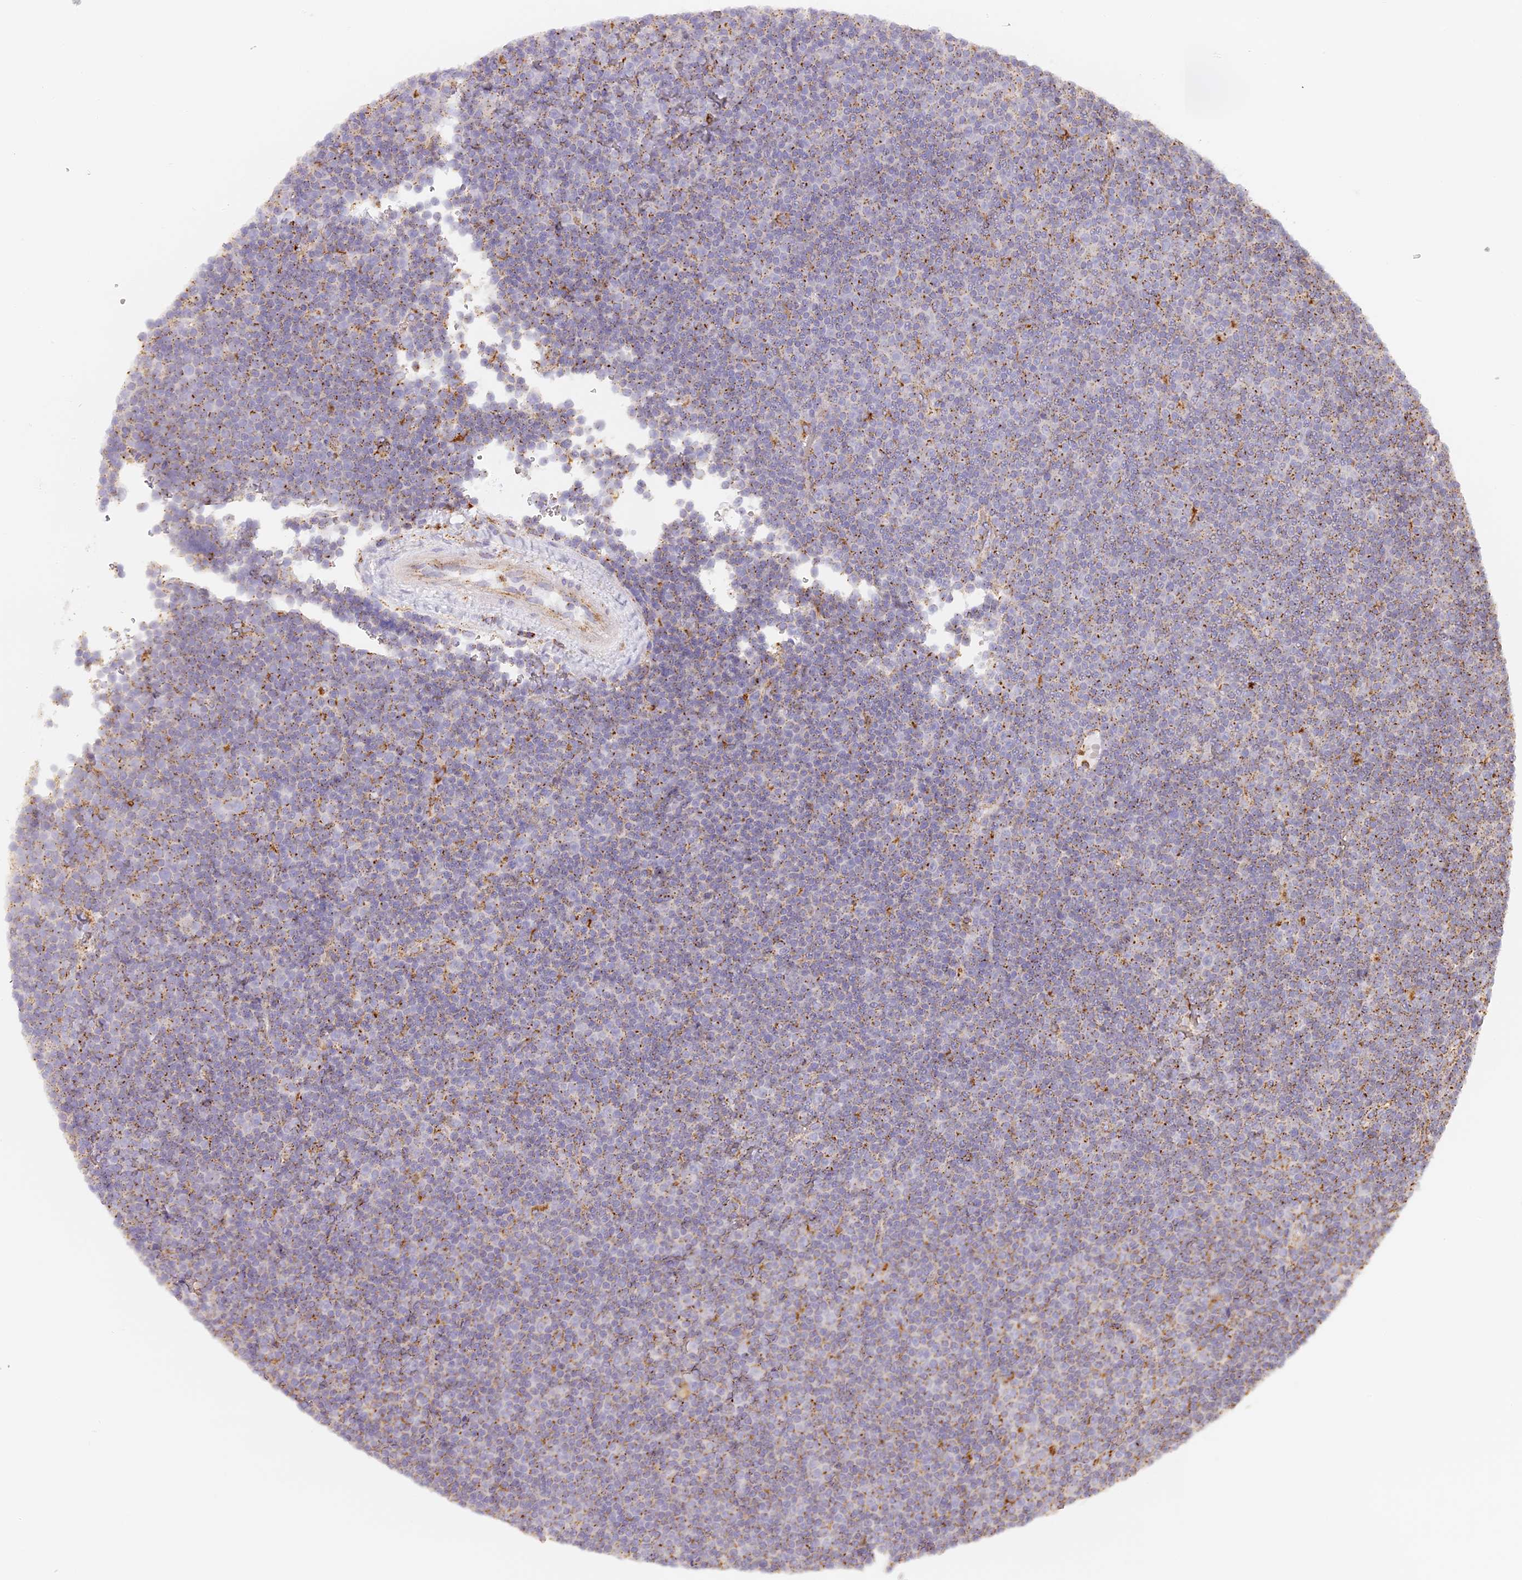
{"staining": {"intensity": "moderate", "quantity": ">75%", "location": "cytoplasmic/membranous"}, "tissue": "lymphoma", "cell_type": "Tumor cells", "image_type": "cancer", "snomed": [{"axis": "morphology", "description": "Malignant lymphoma, non-Hodgkin's type, Low grade"}, {"axis": "topography", "description": "Lymph node"}], "caption": "Human malignant lymphoma, non-Hodgkin's type (low-grade) stained for a protein (brown) exhibits moderate cytoplasmic/membranous positive staining in approximately >75% of tumor cells.", "gene": "LAMP2", "patient": {"sex": "female", "age": 67}}